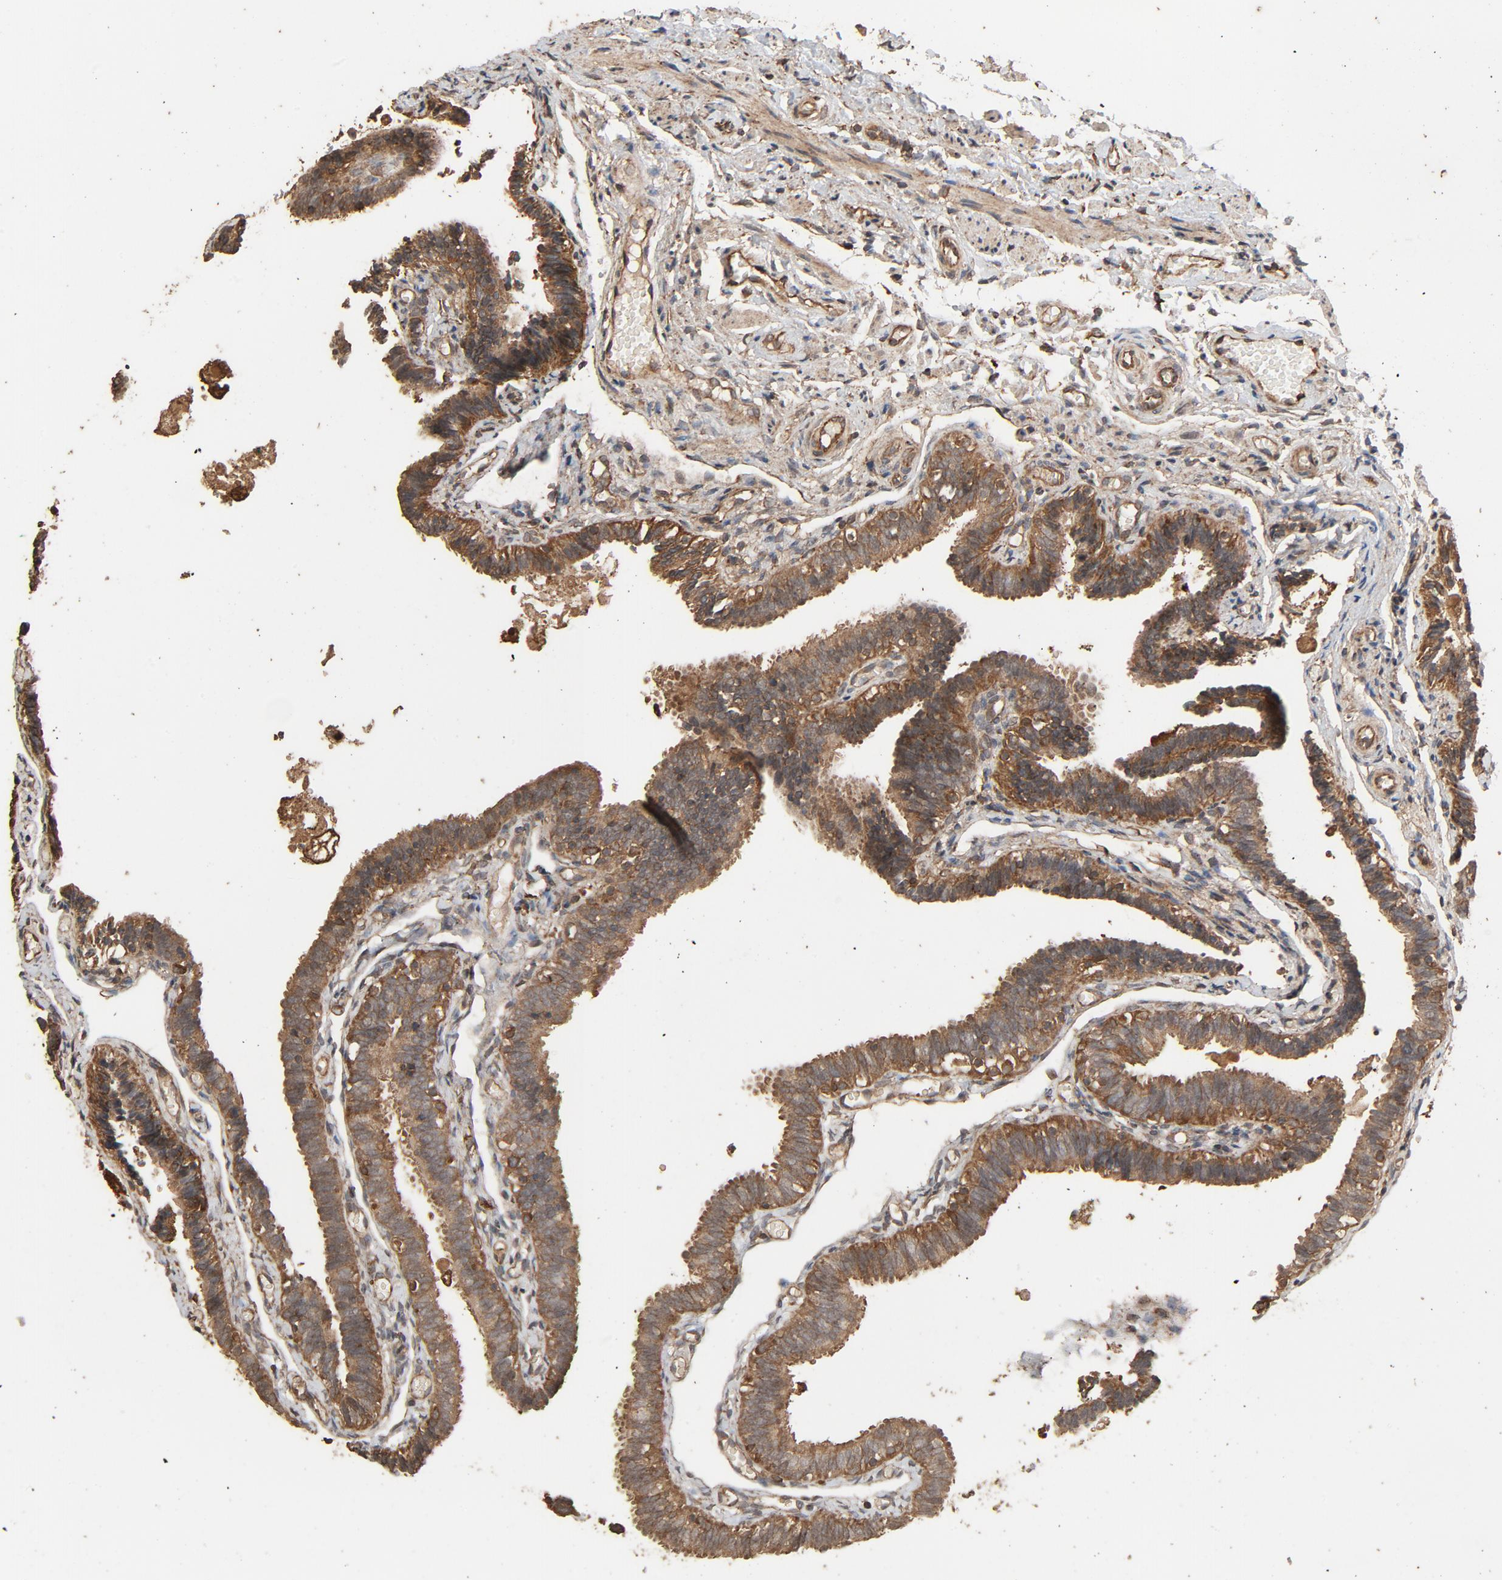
{"staining": {"intensity": "moderate", "quantity": ">75%", "location": "cytoplasmic/membranous"}, "tissue": "fallopian tube", "cell_type": "Glandular cells", "image_type": "normal", "snomed": [{"axis": "morphology", "description": "Normal tissue, NOS"}, {"axis": "topography", "description": "Fallopian tube"}], "caption": "Immunohistochemical staining of unremarkable human fallopian tube demonstrates >75% levels of moderate cytoplasmic/membranous protein staining in about >75% of glandular cells. (DAB (3,3'-diaminobenzidine) IHC with brightfield microscopy, high magnification).", "gene": "RPS6KA6", "patient": {"sex": "female", "age": 46}}